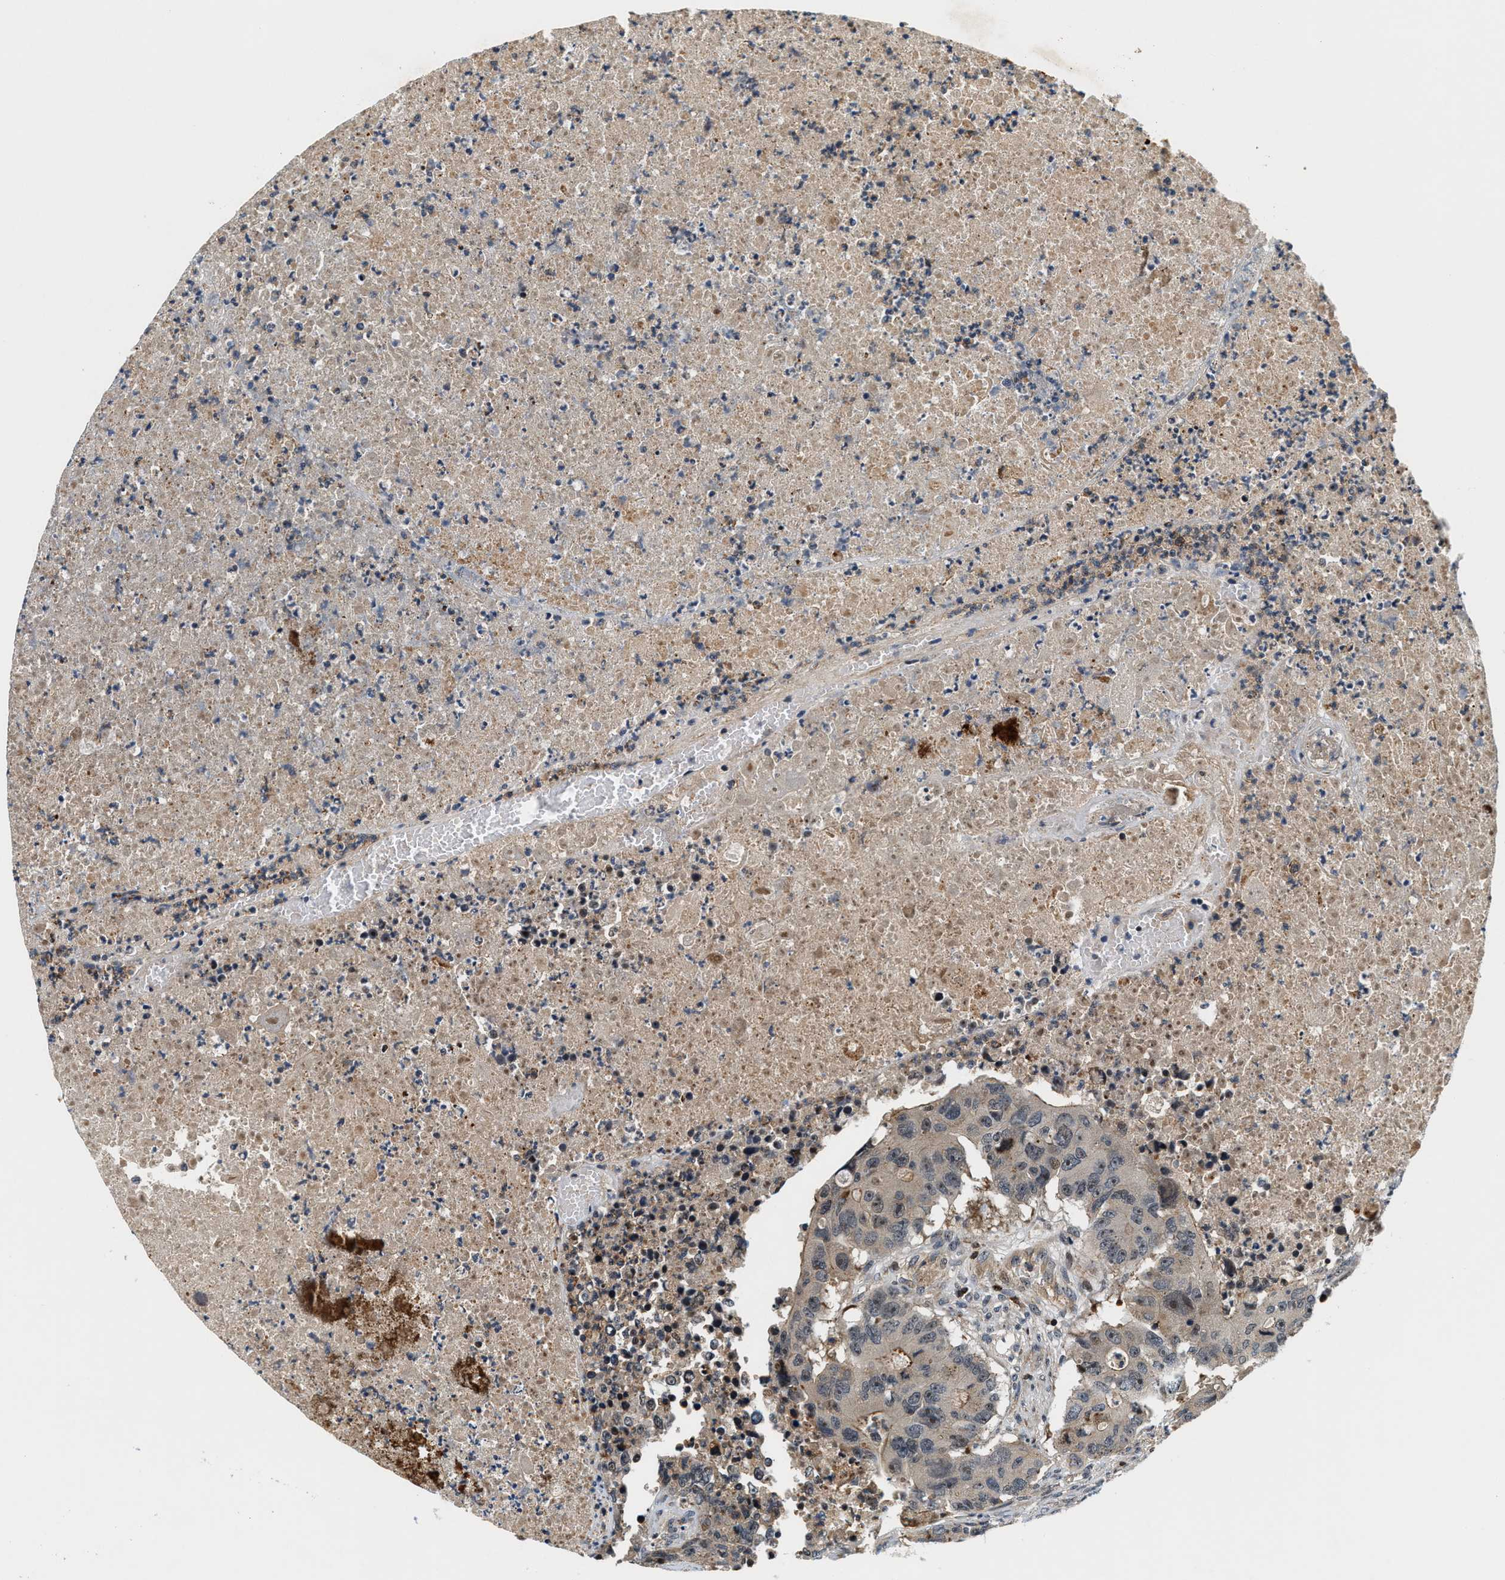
{"staining": {"intensity": "weak", "quantity": ">75%", "location": "cytoplasmic/membranous,nuclear"}, "tissue": "colorectal cancer", "cell_type": "Tumor cells", "image_type": "cancer", "snomed": [{"axis": "morphology", "description": "Adenocarcinoma, NOS"}, {"axis": "topography", "description": "Colon"}], "caption": "The micrograph reveals immunohistochemical staining of adenocarcinoma (colorectal). There is weak cytoplasmic/membranous and nuclear staining is seen in about >75% of tumor cells.", "gene": "SAMD9", "patient": {"sex": "male", "age": 87}}